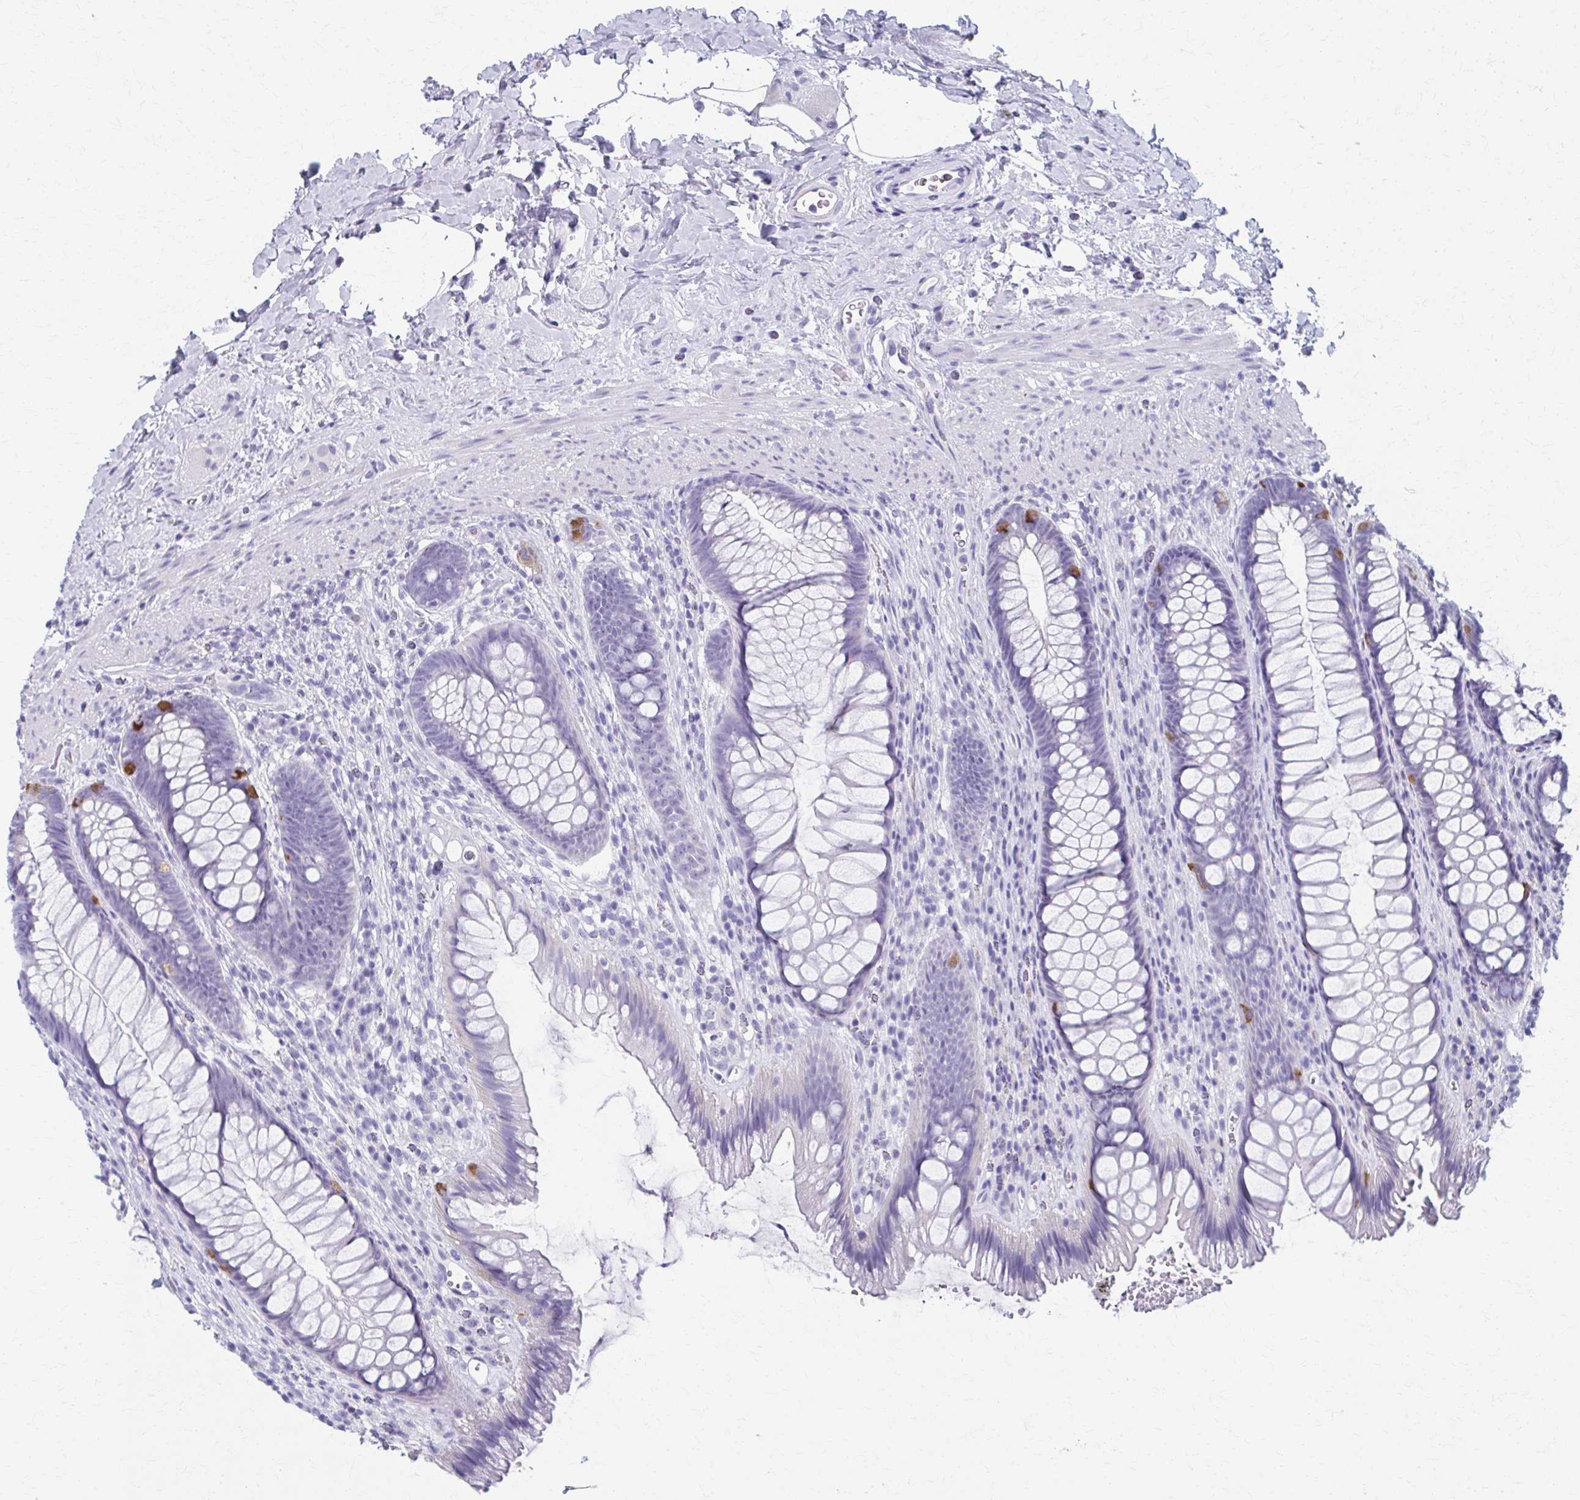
{"staining": {"intensity": "strong", "quantity": "<25%", "location": "cytoplasmic/membranous"}, "tissue": "rectum", "cell_type": "Glandular cells", "image_type": "normal", "snomed": [{"axis": "morphology", "description": "Normal tissue, NOS"}, {"axis": "topography", "description": "Rectum"}], "caption": "Immunohistochemistry (IHC) micrograph of unremarkable rectum stained for a protein (brown), which reveals medium levels of strong cytoplasmic/membranous staining in approximately <25% of glandular cells.", "gene": "MPLKIP", "patient": {"sex": "male", "age": 53}}